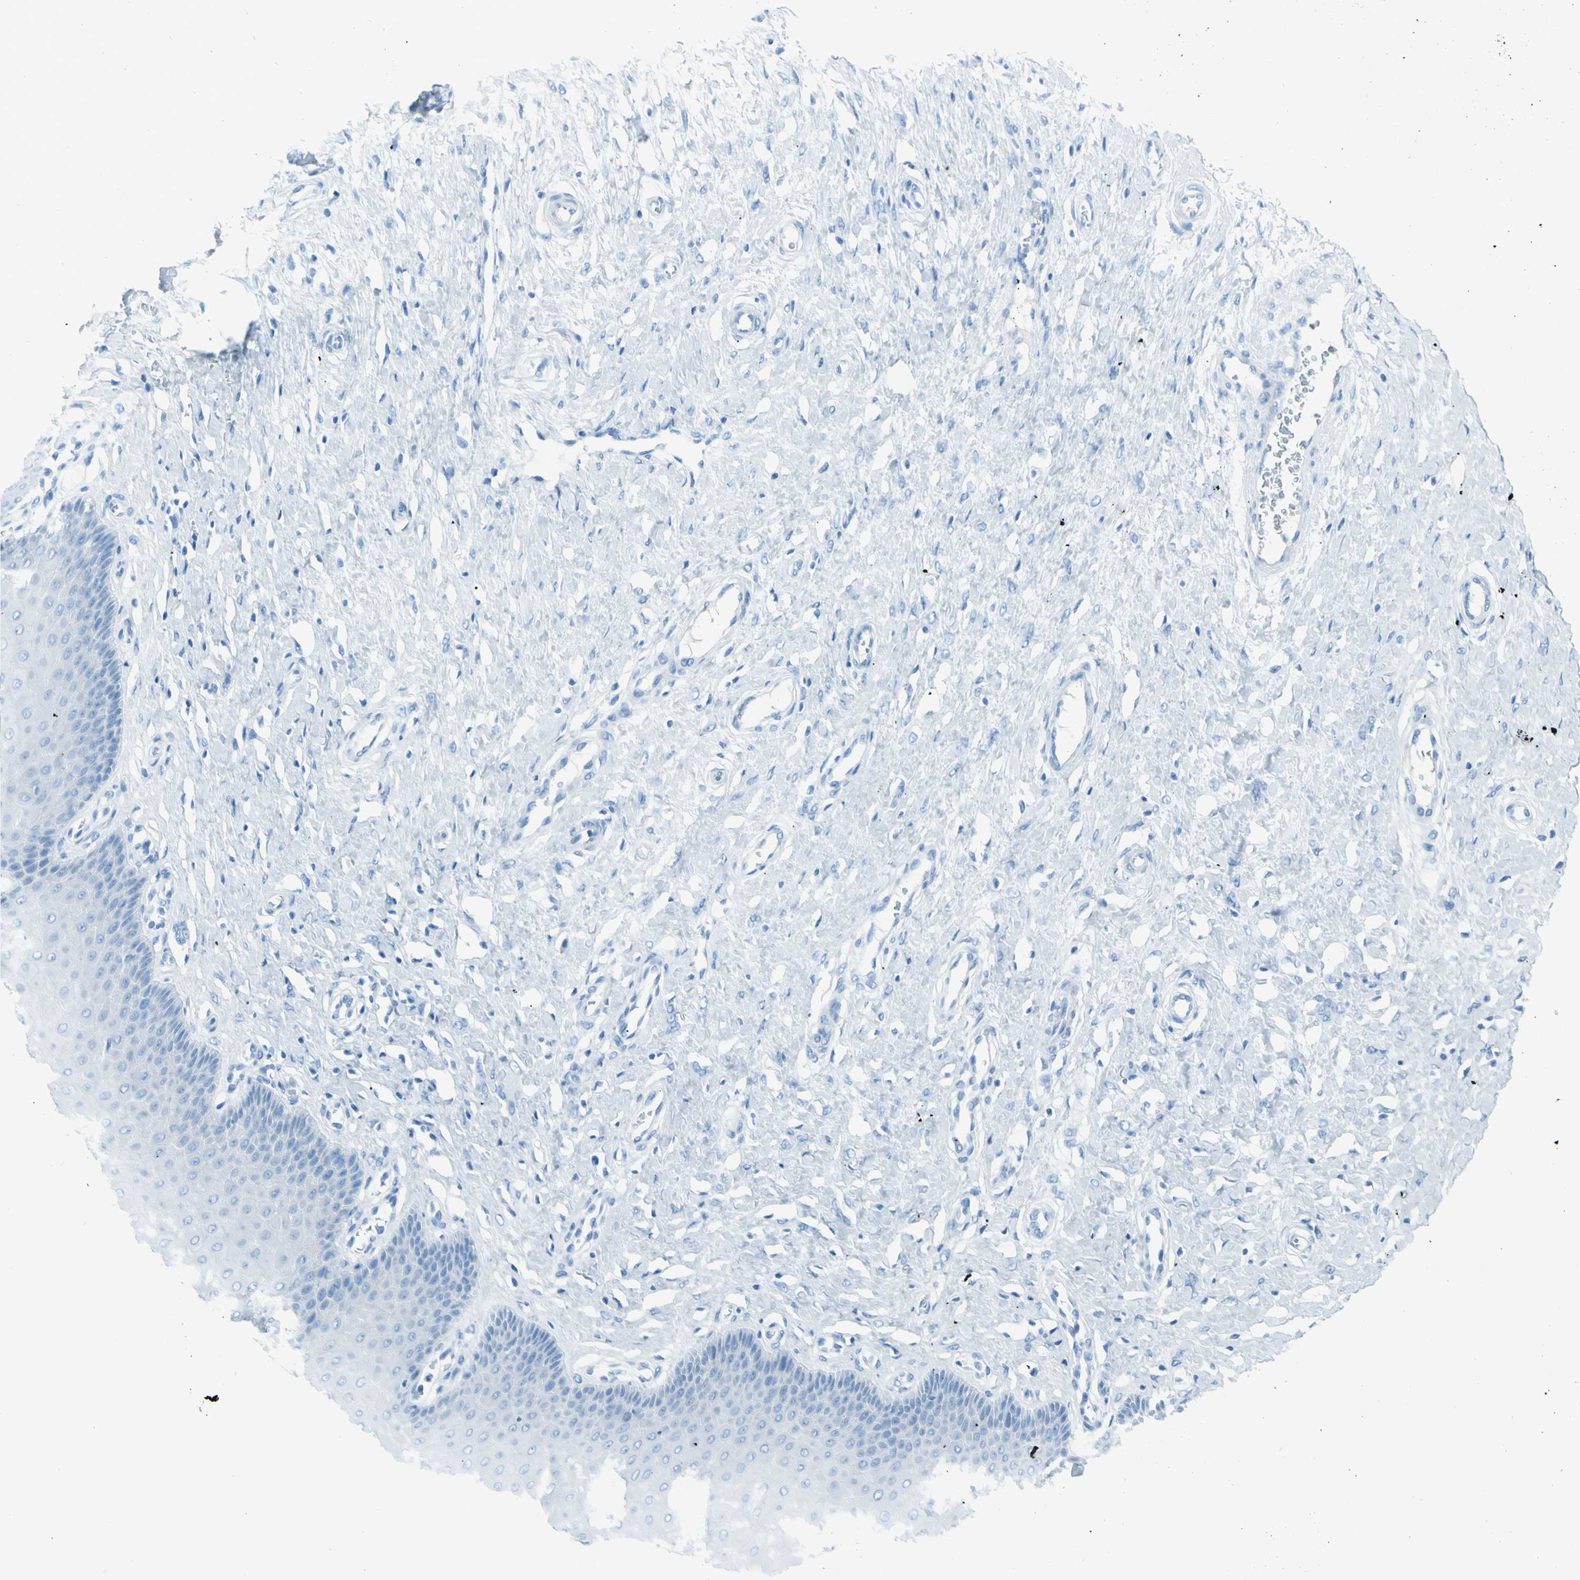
{"staining": {"intensity": "negative", "quantity": "none", "location": "none"}, "tissue": "cervix", "cell_type": "Glandular cells", "image_type": "normal", "snomed": [{"axis": "morphology", "description": "Normal tissue, NOS"}, {"axis": "topography", "description": "Cervix"}], "caption": "This is an IHC micrograph of benign cervix. There is no positivity in glandular cells.", "gene": "AFP", "patient": {"sex": "female", "age": 55}}